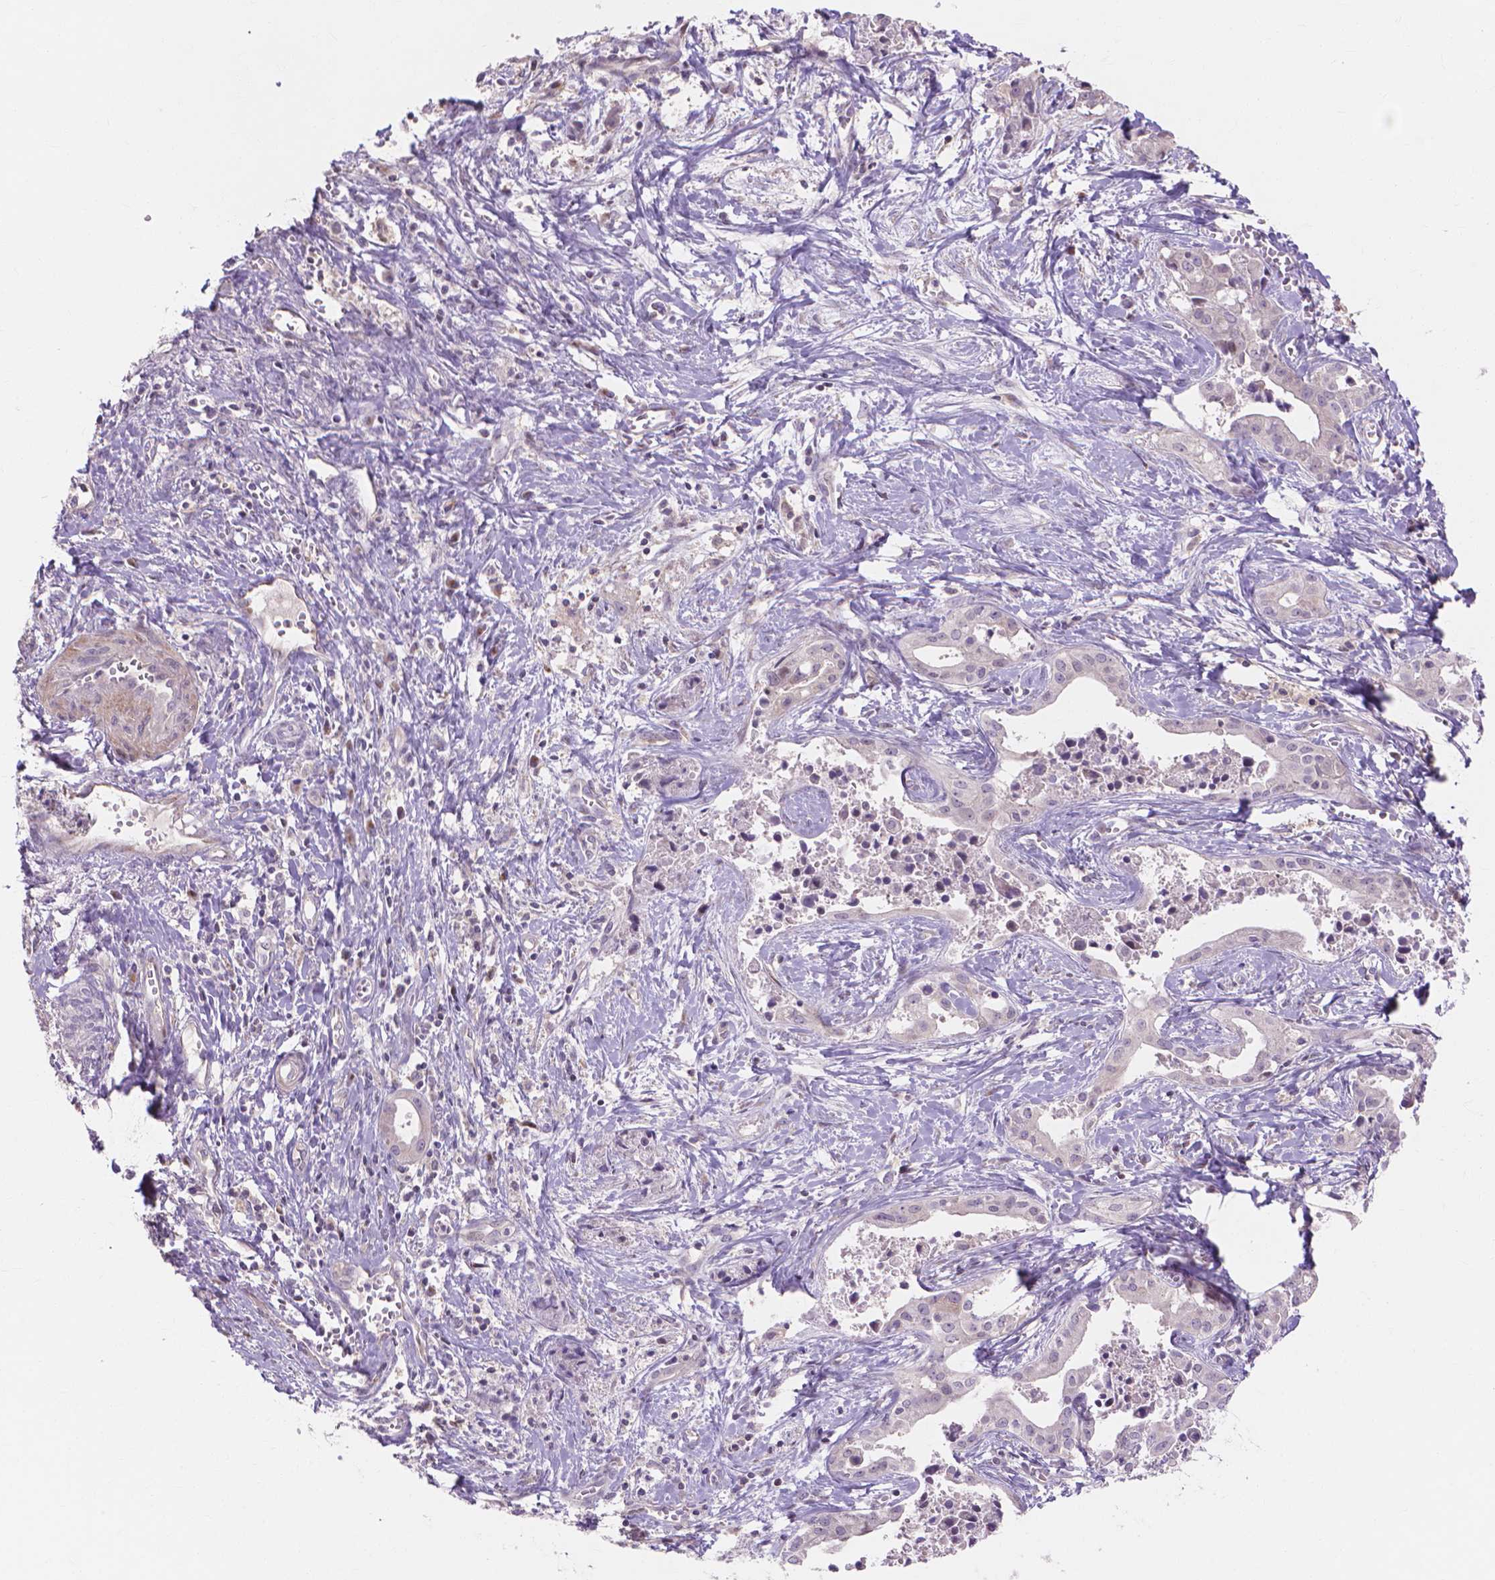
{"staining": {"intensity": "negative", "quantity": "none", "location": "none"}, "tissue": "liver cancer", "cell_type": "Tumor cells", "image_type": "cancer", "snomed": [{"axis": "morphology", "description": "Cholangiocarcinoma"}, {"axis": "topography", "description": "Liver"}], "caption": "Immunohistochemistry photomicrograph of neoplastic tissue: liver cholangiocarcinoma stained with DAB shows no significant protein staining in tumor cells.", "gene": "PRDM13", "patient": {"sex": "female", "age": 65}}